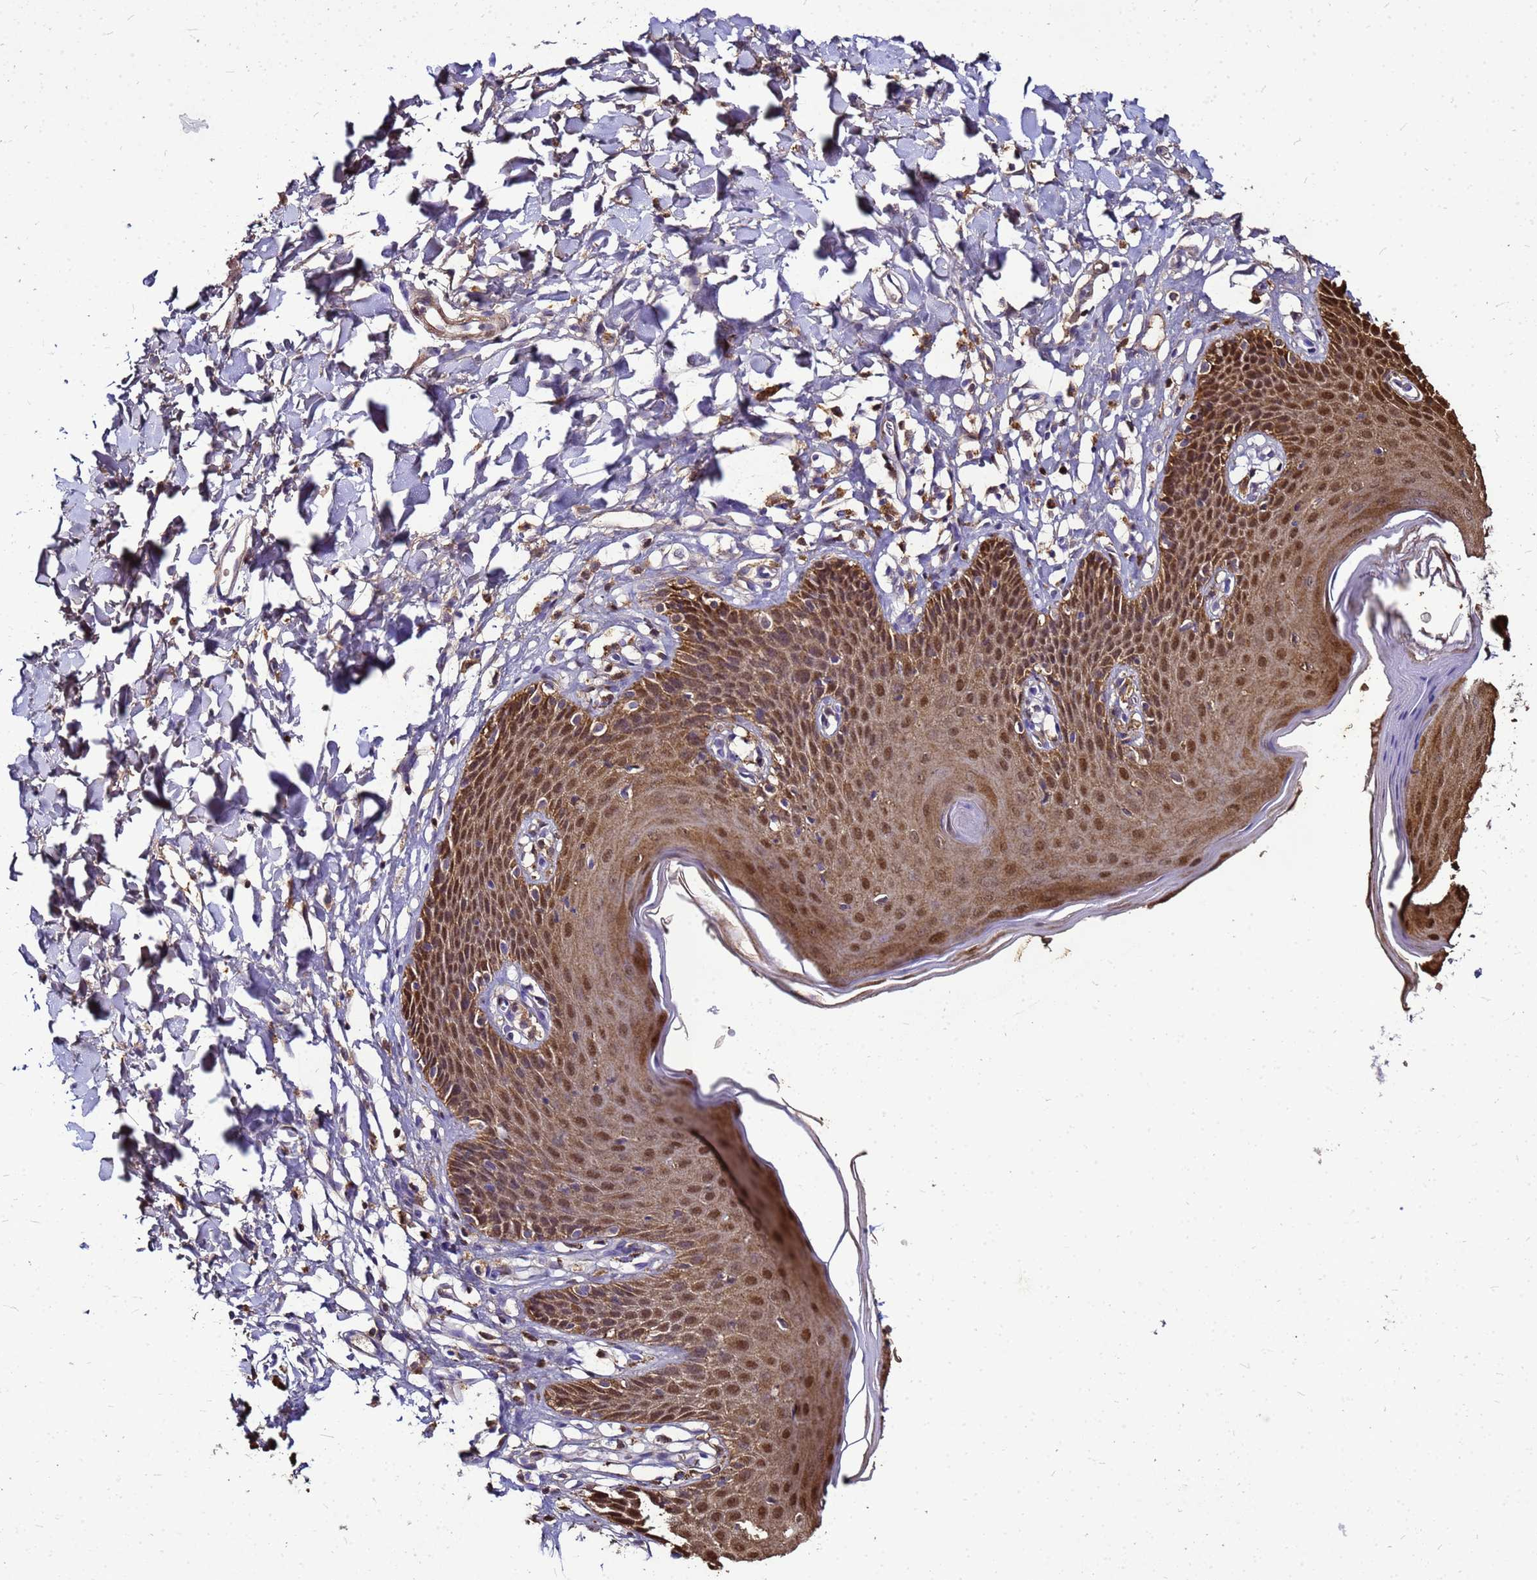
{"staining": {"intensity": "moderate", "quantity": ">75%", "location": "cytoplasmic/membranous,nuclear"}, "tissue": "skin", "cell_type": "Epidermal cells", "image_type": "normal", "snomed": [{"axis": "morphology", "description": "Normal tissue, NOS"}, {"axis": "topography", "description": "Vulva"}], "caption": "Brown immunohistochemical staining in benign human skin demonstrates moderate cytoplasmic/membranous,nuclear positivity in approximately >75% of epidermal cells. (brown staining indicates protein expression, while blue staining denotes nuclei).", "gene": "S100A2", "patient": {"sex": "female", "age": 68}}